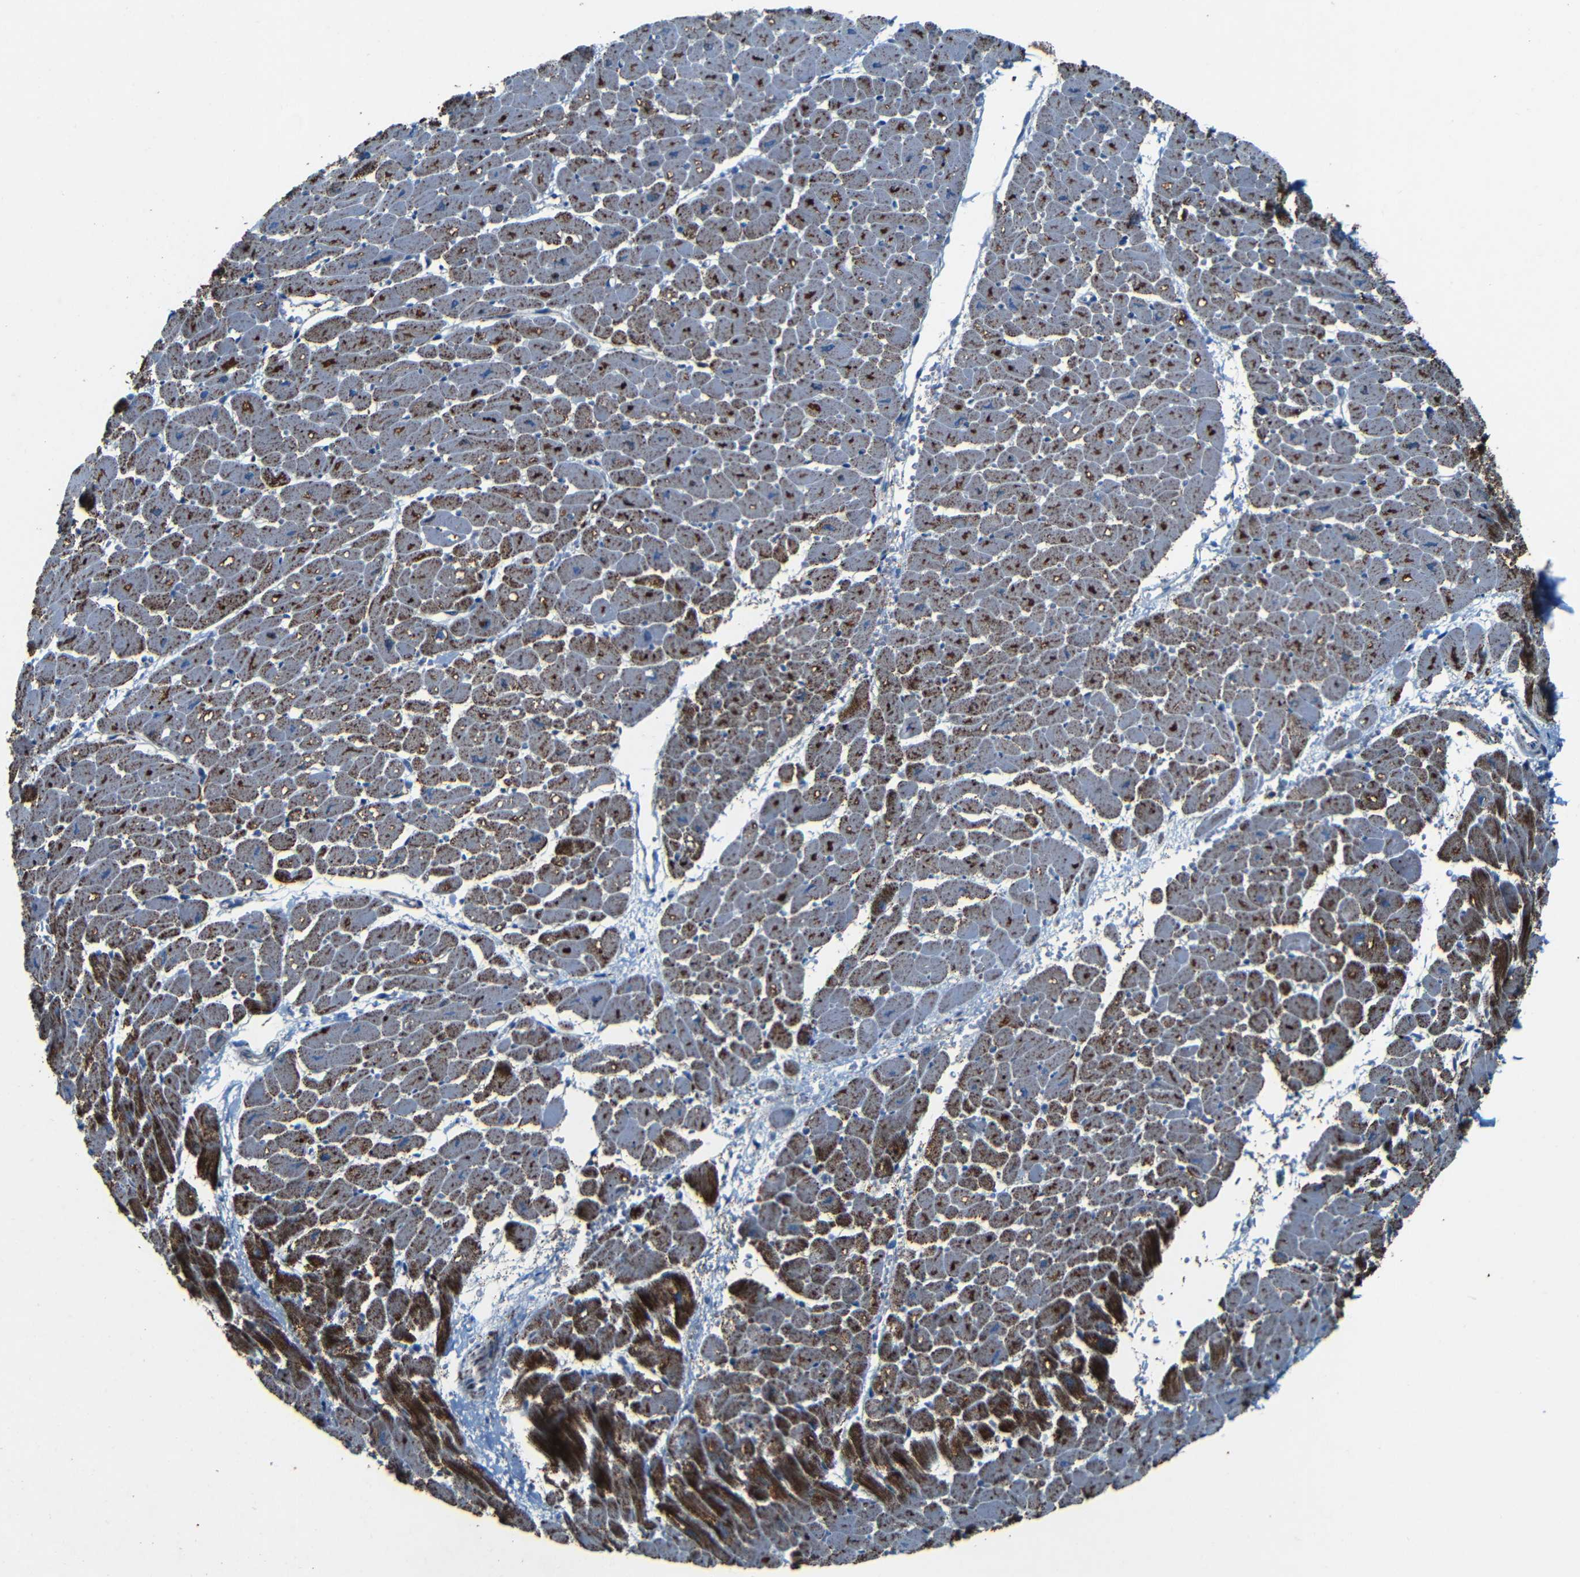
{"staining": {"intensity": "strong", "quantity": ">75%", "location": "cytoplasmic/membranous"}, "tissue": "heart muscle", "cell_type": "Cardiomyocytes", "image_type": "normal", "snomed": [{"axis": "morphology", "description": "Normal tissue, NOS"}, {"axis": "topography", "description": "Heart"}], "caption": "An IHC photomicrograph of unremarkable tissue is shown. Protein staining in brown labels strong cytoplasmic/membranous positivity in heart muscle within cardiomyocytes.", "gene": "WSCD2", "patient": {"sex": "male", "age": 45}}